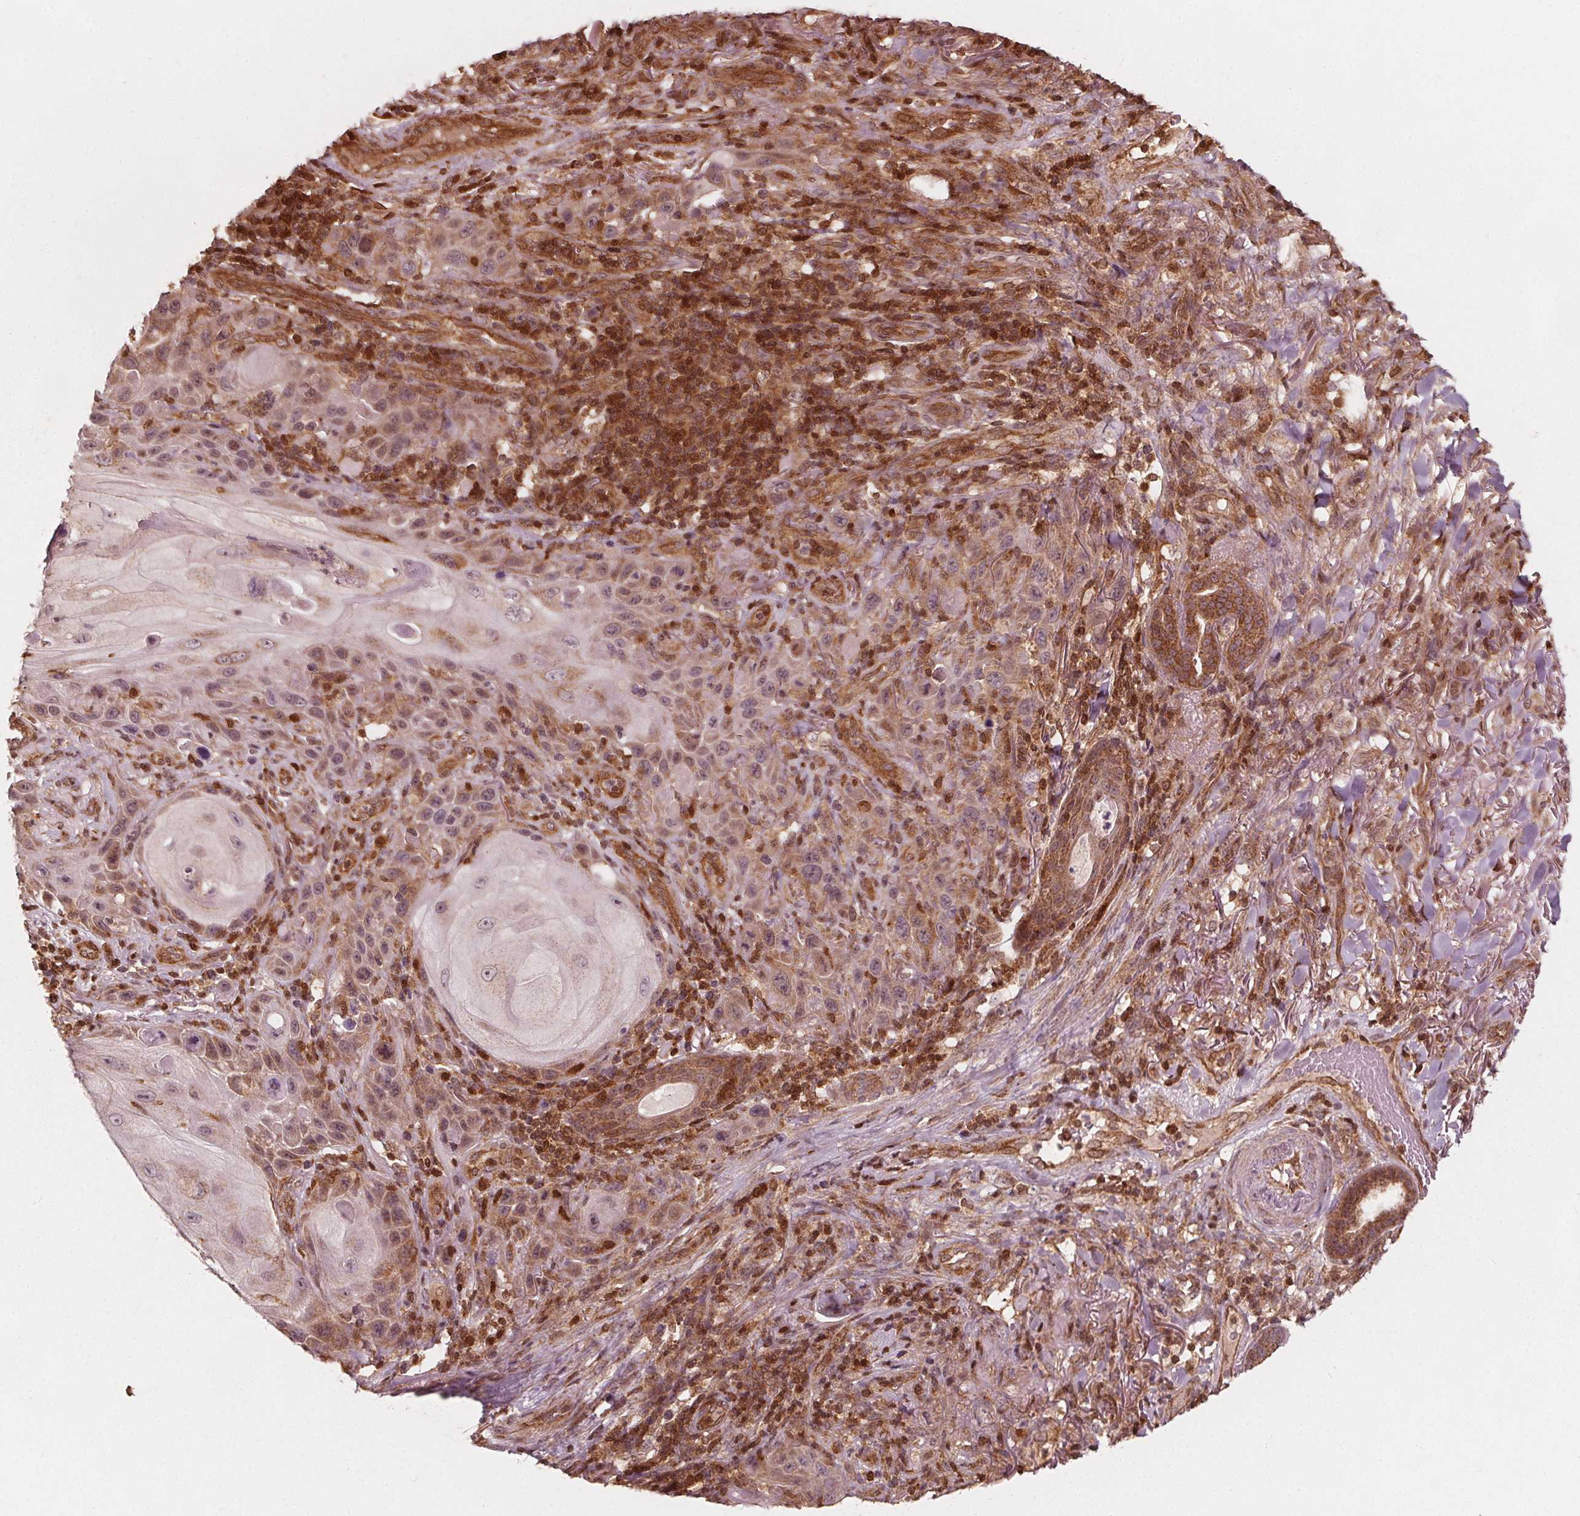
{"staining": {"intensity": "moderate", "quantity": "25%-75%", "location": "cytoplasmic/membranous"}, "tissue": "skin cancer", "cell_type": "Tumor cells", "image_type": "cancer", "snomed": [{"axis": "morphology", "description": "Squamous cell carcinoma, NOS"}, {"axis": "topography", "description": "Skin"}], "caption": "DAB (3,3'-diaminobenzidine) immunohistochemical staining of skin squamous cell carcinoma reveals moderate cytoplasmic/membranous protein expression in approximately 25%-75% of tumor cells. (Brightfield microscopy of DAB IHC at high magnification).", "gene": "AIP", "patient": {"sex": "female", "age": 94}}